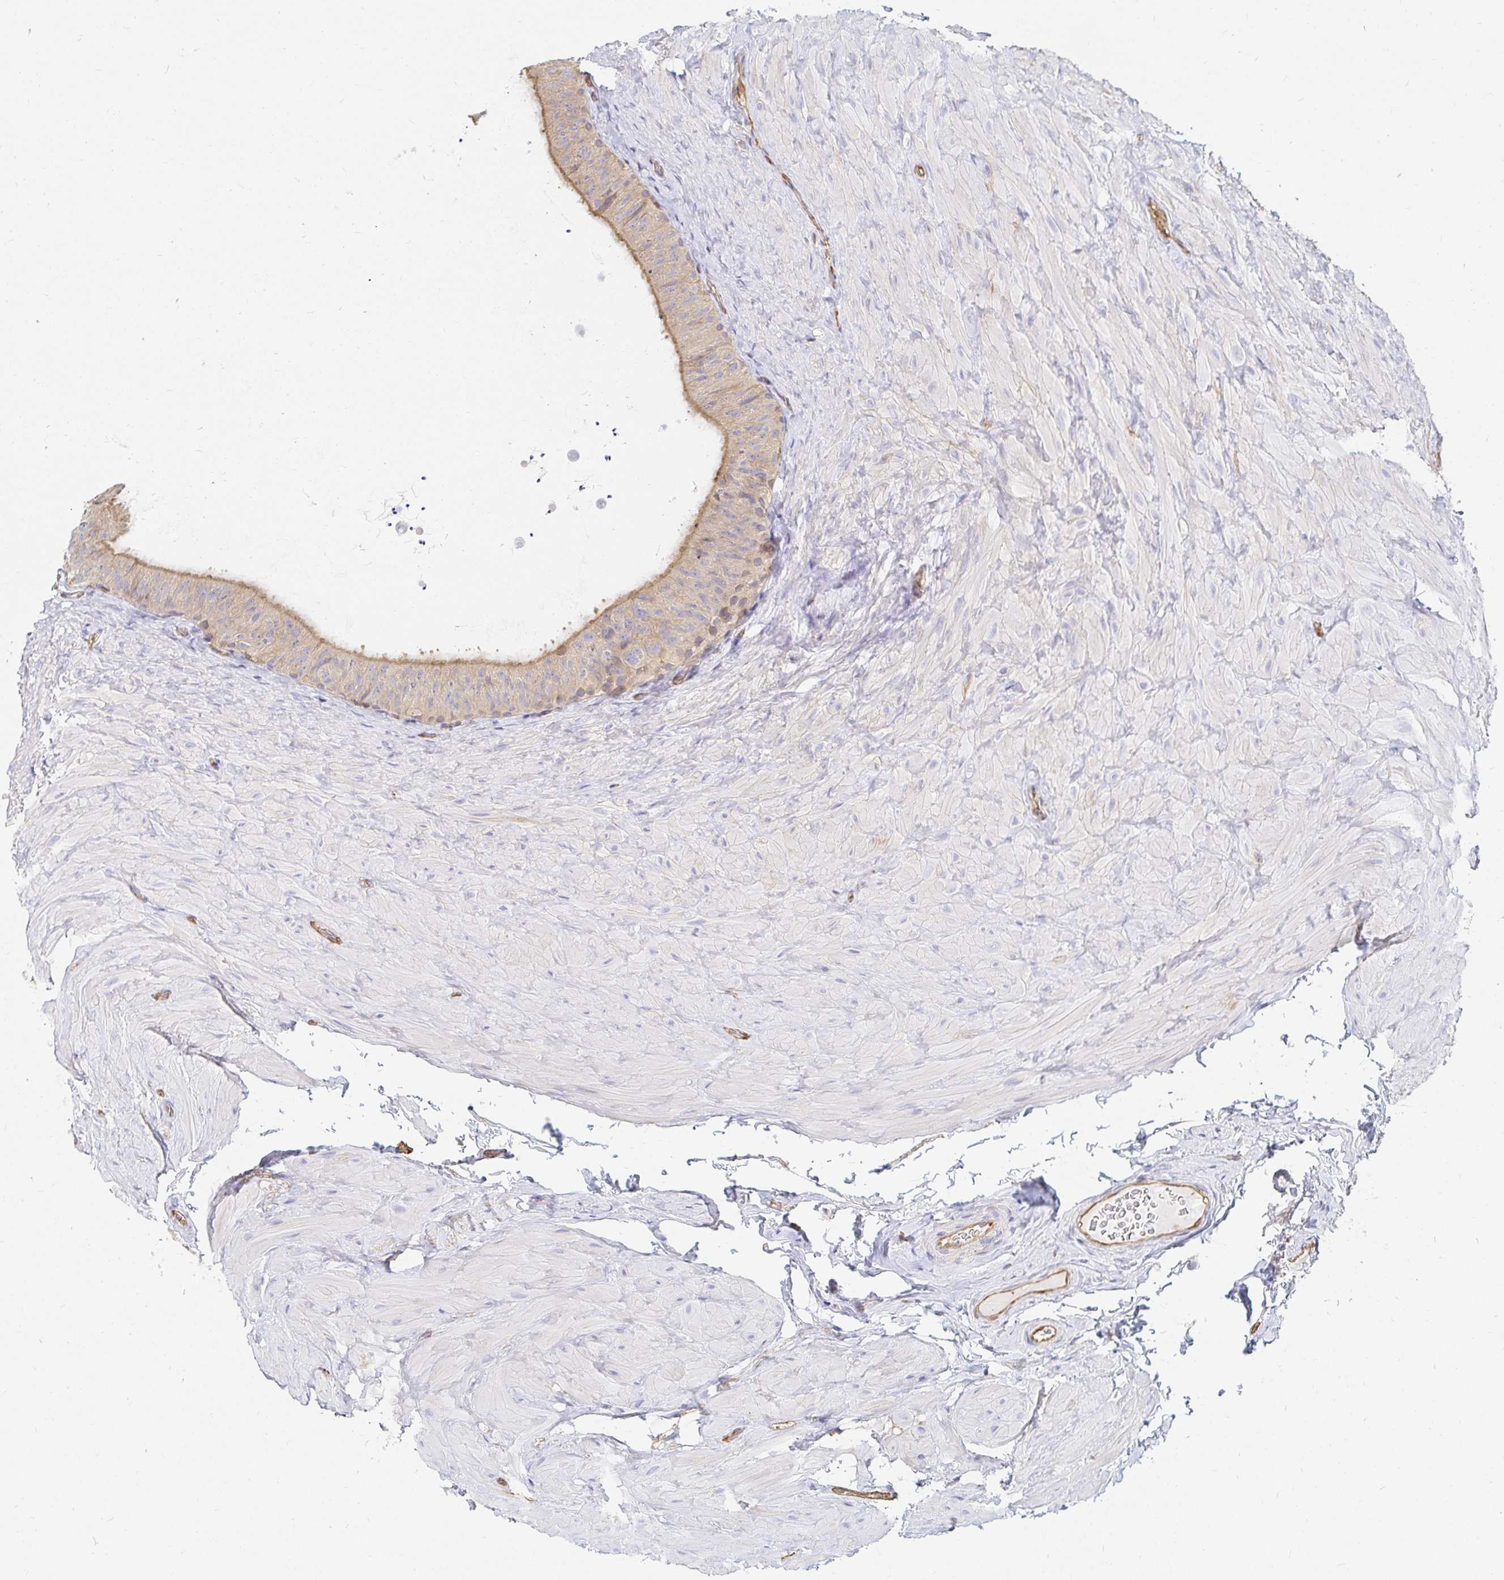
{"staining": {"intensity": "moderate", "quantity": "<25%", "location": "cytoplasmic/membranous"}, "tissue": "epididymis", "cell_type": "Glandular cells", "image_type": "normal", "snomed": [{"axis": "morphology", "description": "Normal tissue, NOS"}, {"axis": "topography", "description": "Epididymis, spermatic cord, NOS"}, {"axis": "topography", "description": "Epididymis"}], "caption": "Moderate cytoplasmic/membranous positivity is appreciated in approximately <25% of glandular cells in normal epididymis. The staining was performed using DAB (3,3'-diaminobenzidine) to visualize the protein expression in brown, while the nuclei were stained in blue with hematoxylin (Magnification: 20x).", "gene": "TSPAN19", "patient": {"sex": "male", "age": 31}}